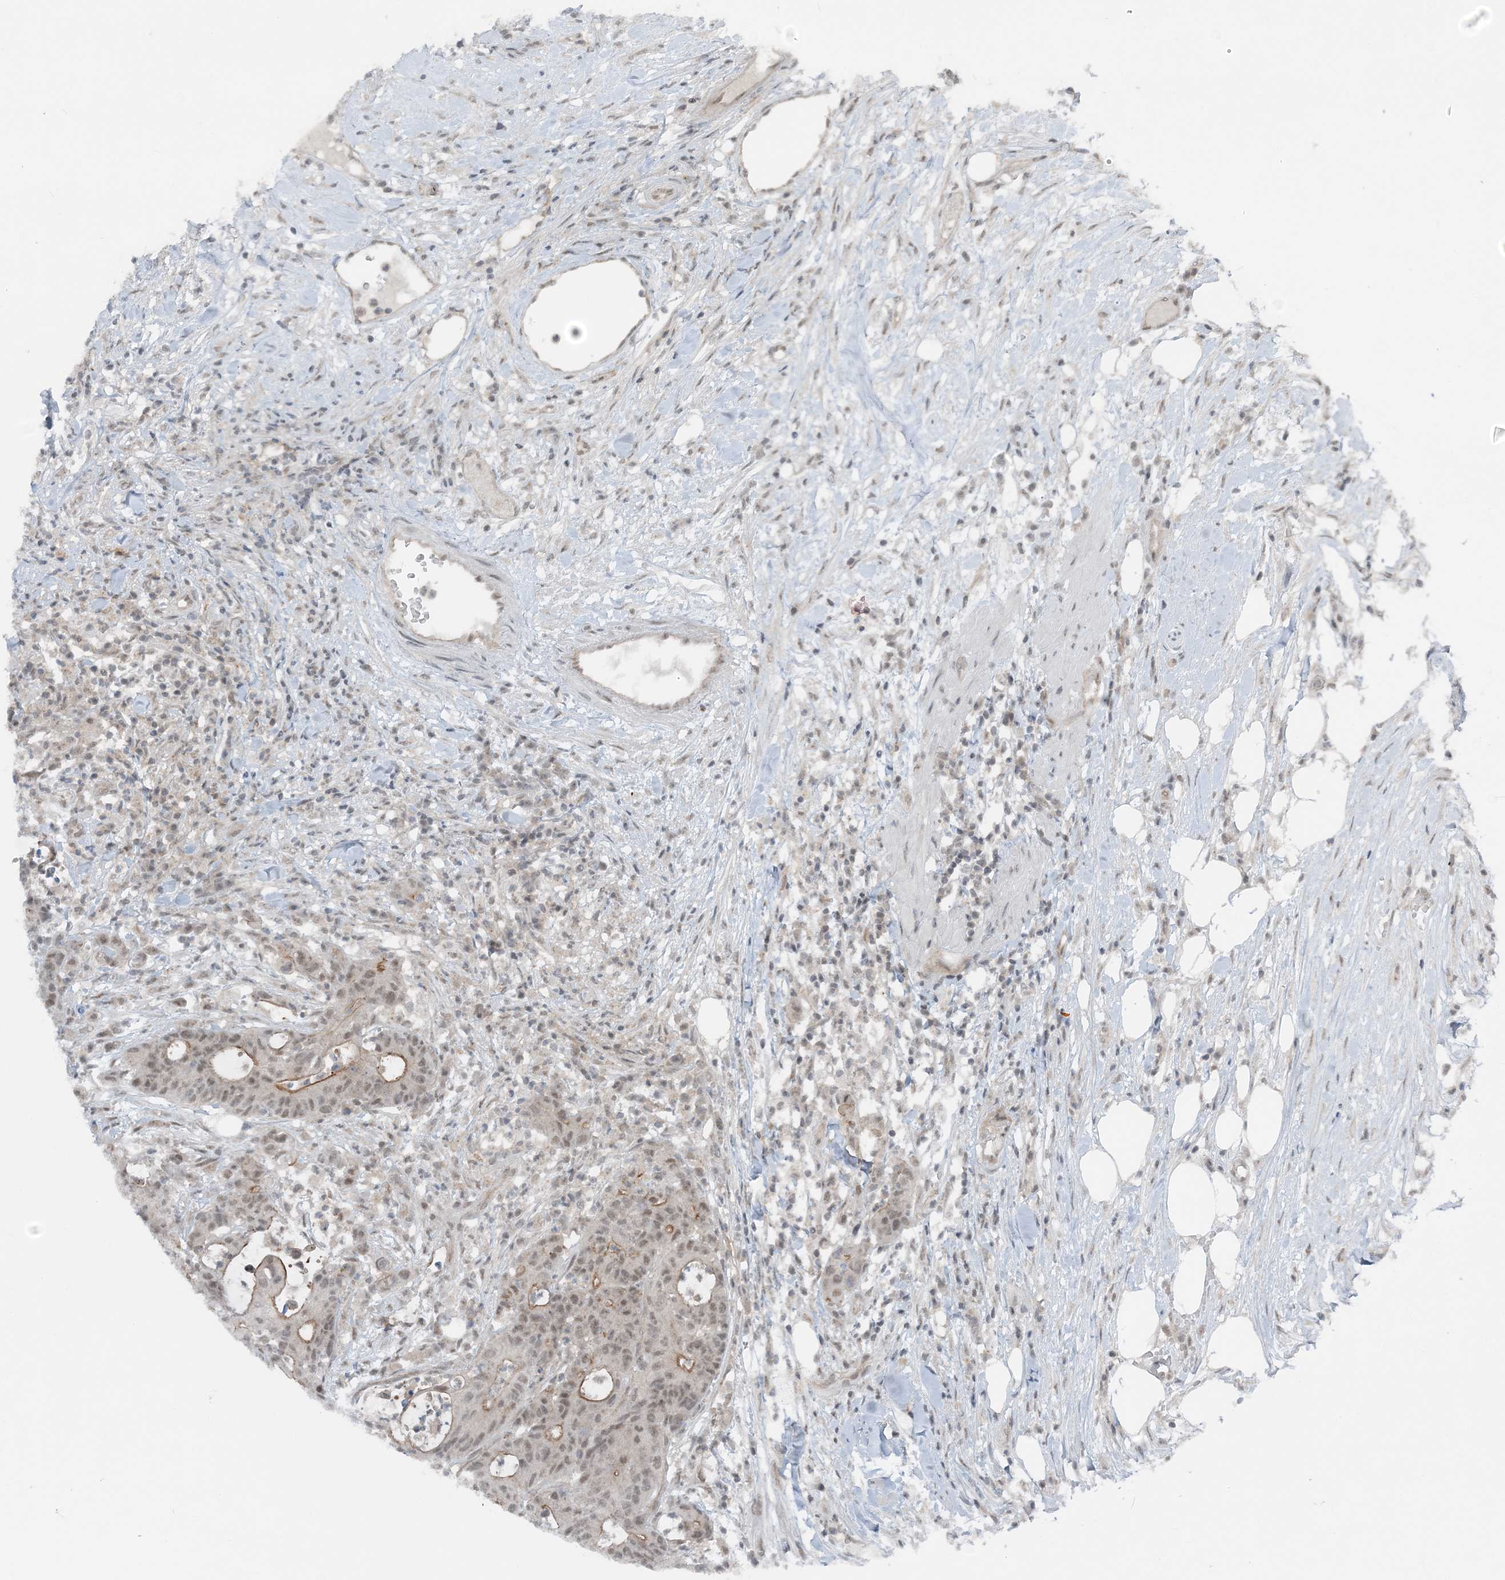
{"staining": {"intensity": "moderate", "quantity": "25%-75%", "location": "cytoplasmic/membranous,nuclear"}, "tissue": "colorectal cancer", "cell_type": "Tumor cells", "image_type": "cancer", "snomed": [{"axis": "morphology", "description": "Adenocarcinoma, NOS"}, {"axis": "topography", "description": "Colon"}], "caption": "Immunohistochemistry (IHC) photomicrograph of human adenocarcinoma (colorectal) stained for a protein (brown), which shows medium levels of moderate cytoplasmic/membranous and nuclear staining in approximately 25%-75% of tumor cells.", "gene": "ATP11A", "patient": {"sex": "female", "age": 84}}